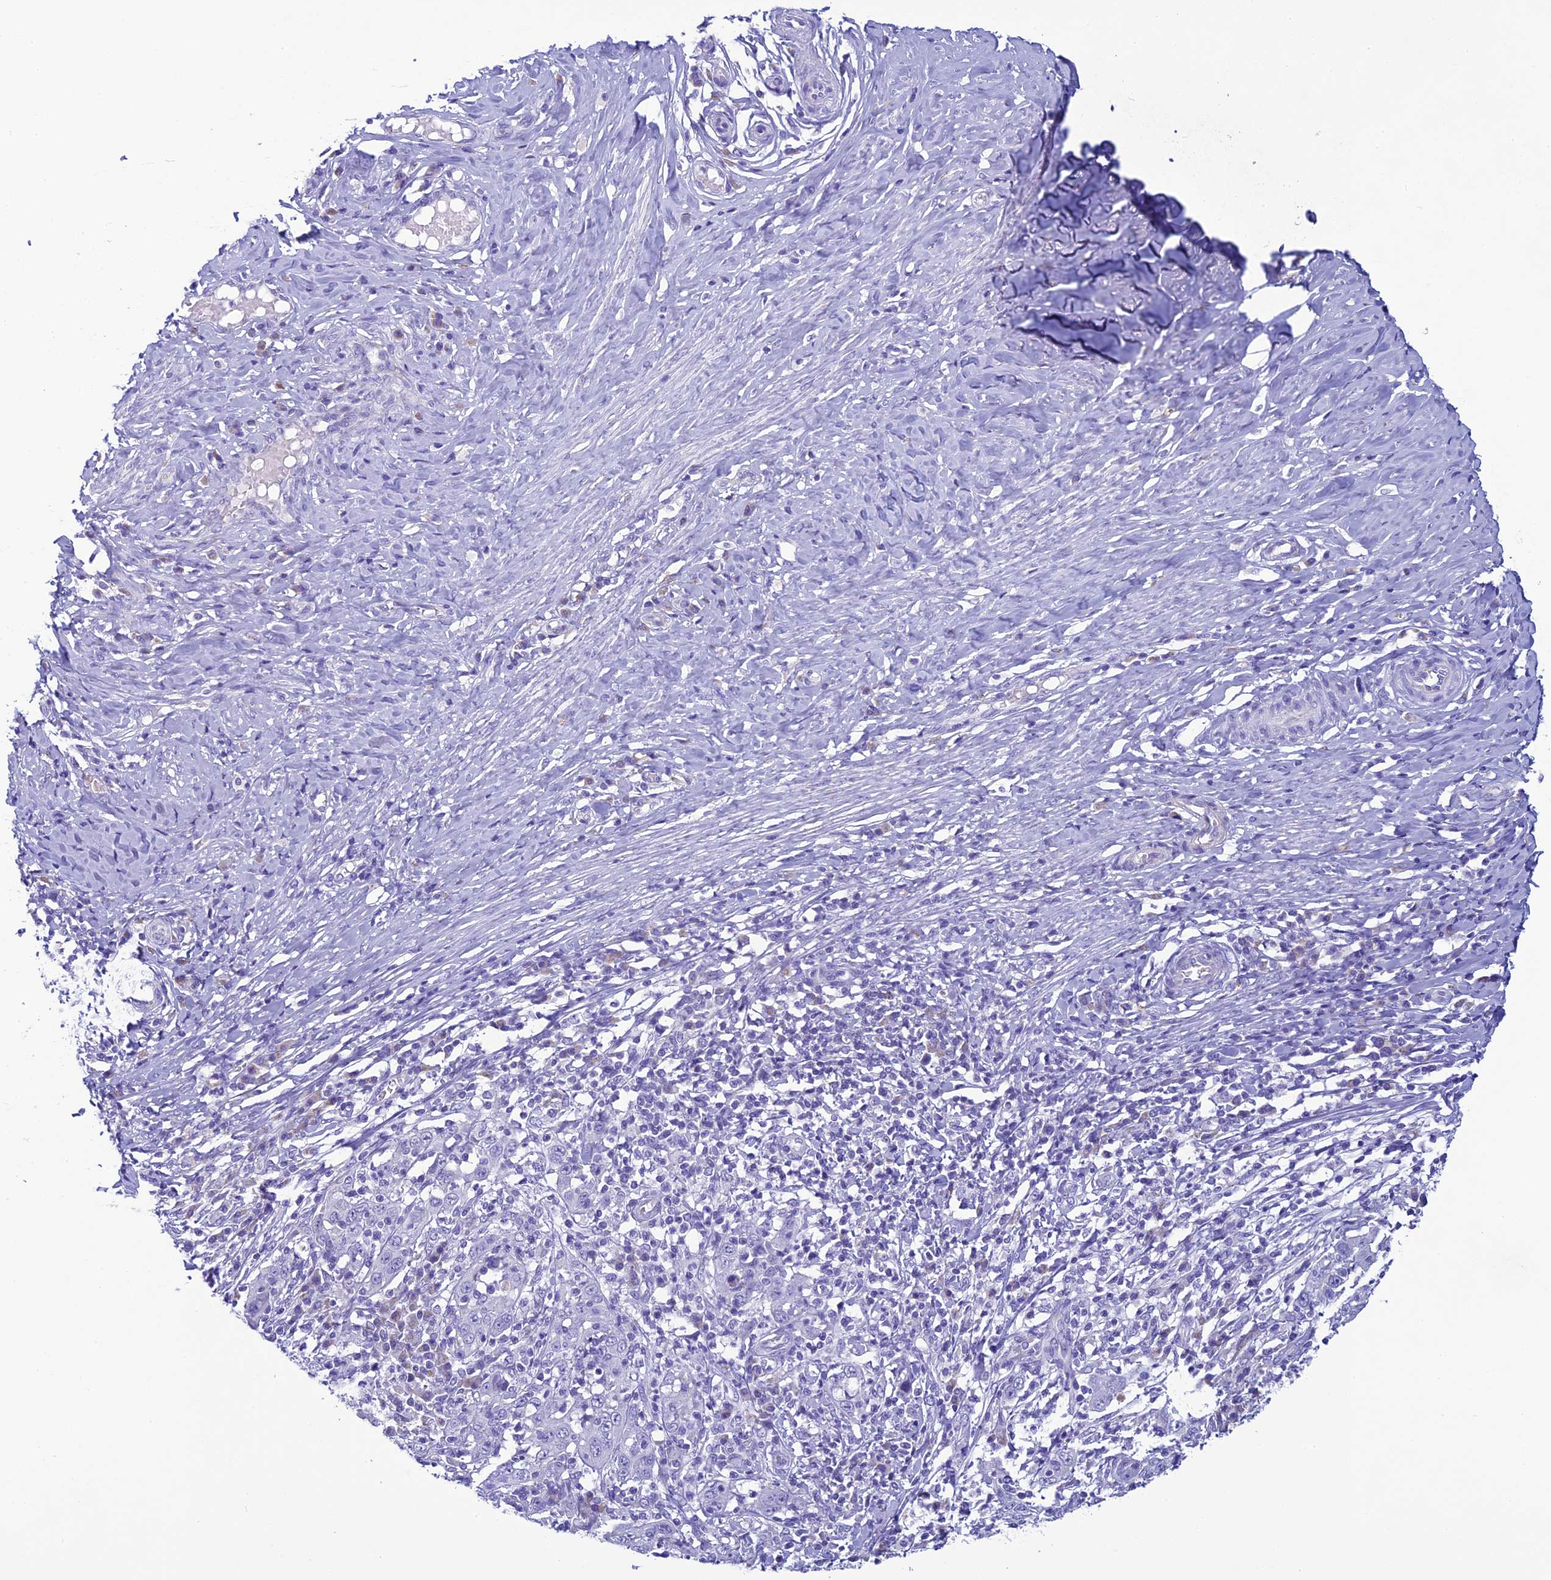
{"staining": {"intensity": "negative", "quantity": "none", "location": "none"}, "tissue": "cervical cancer", "cell_type": "Tumor cells", "image_type": "cancer", "snomed": [{"axis": "morphology", "description": "Squamous cell carcinoma, NOS"}, {"axis": "topography", "description": "Cervix"}], "caption": "A photomicrograph of human cervical cancer (squamous cell carcinoma) is negative for staining in tumor cells.", "gene": "SCEL", "patient": {"sex": "female", "age": 46}}